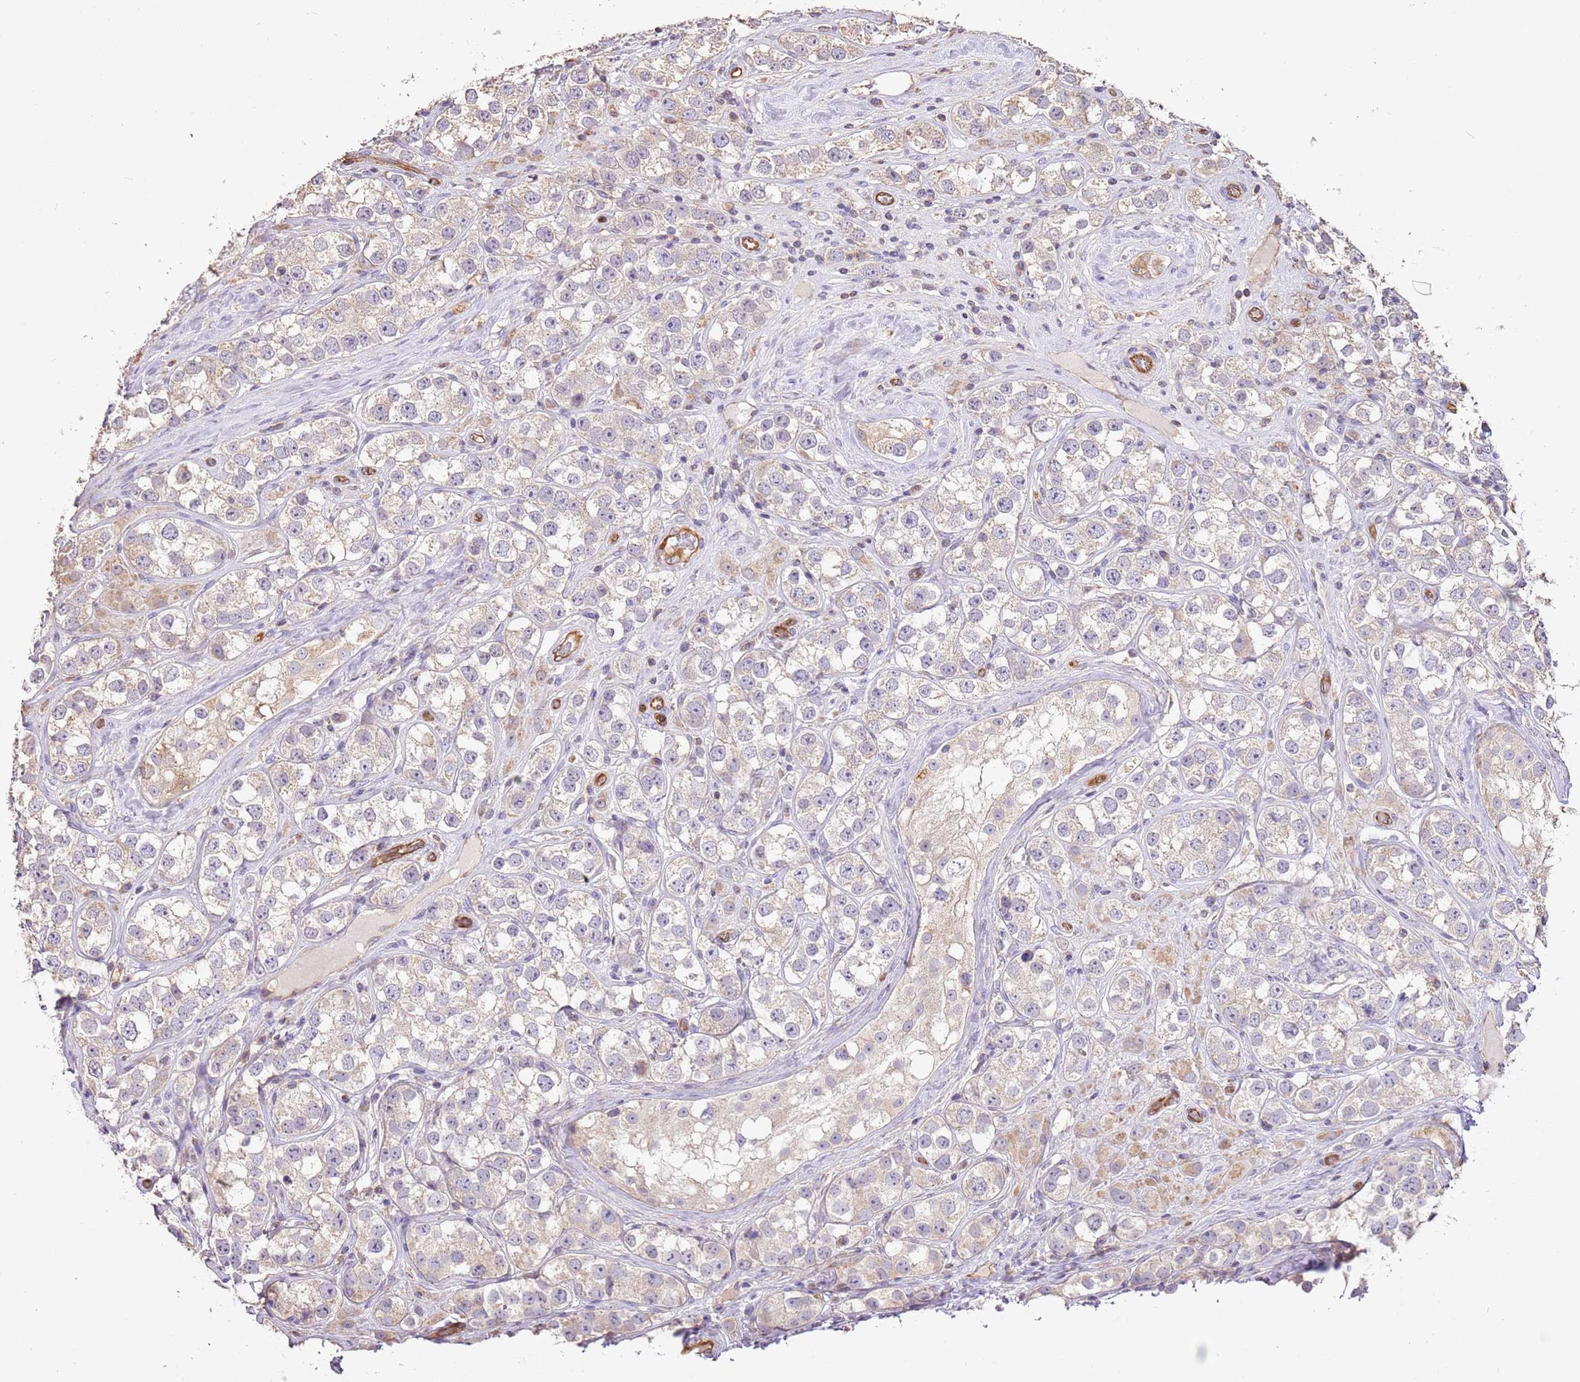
{"staining": {"intensity": "weak", "quantity": "<25%", "location": "cytoplasmic/membranous"}, "tissue": "testis cancer", "cell_type": "Tumor cells", "image_type": "cancer", "snomed": [{"axis": "morphology", "description": "Seminoma, NOS"}, {"axis": "topography", "description": "Testis"}], "caption": "High magnification brightfield microscopy of seminoma (testis) stained with DAB (brown) and counterstained with hematoxylin (blue): tumor cells show no significant expression.", "gene": "DOCK9", "patient": {"sex": "male", "age": 28}}